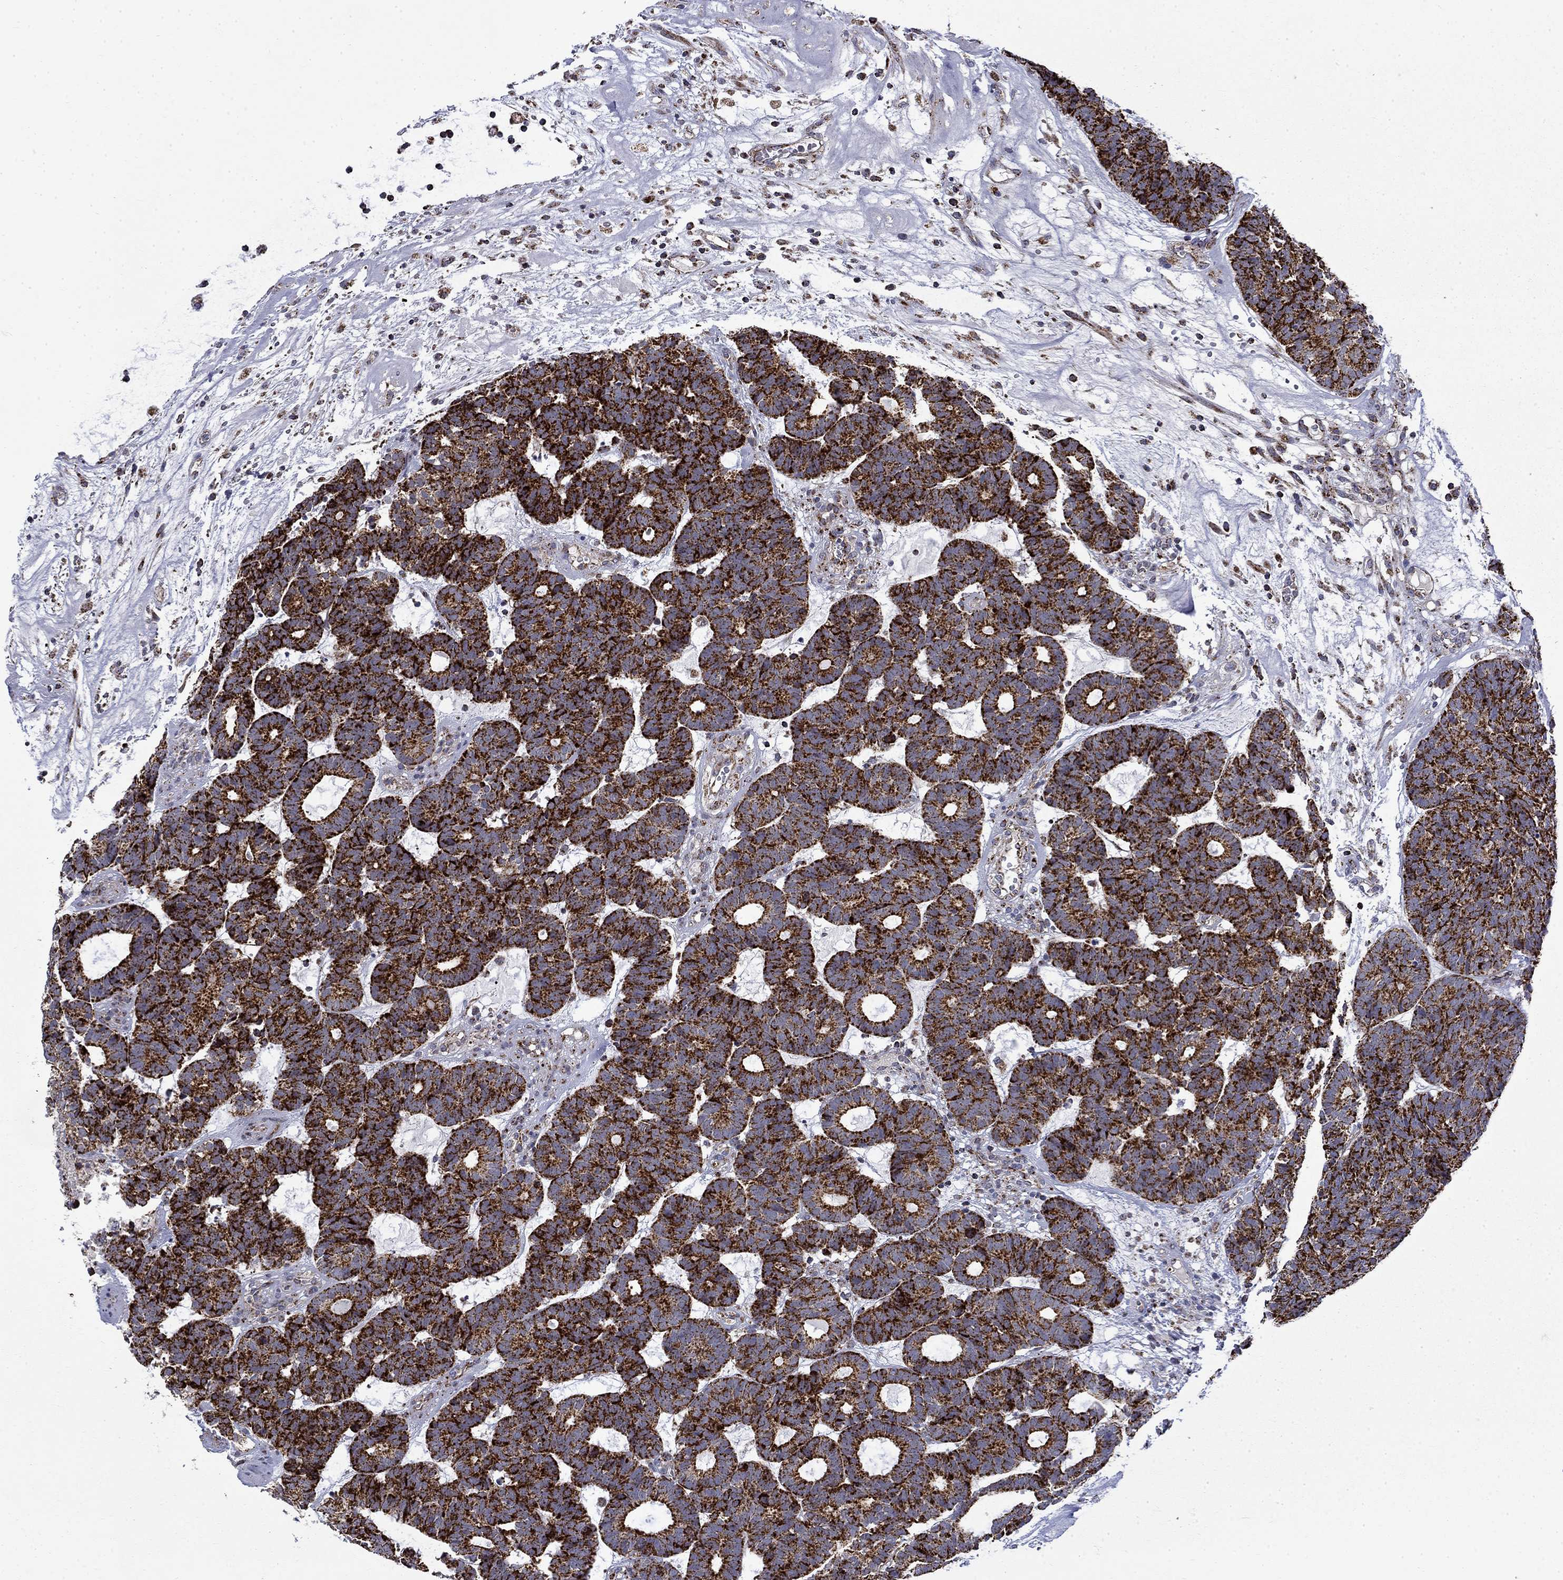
{"staining": {"intensity": "strong", "quantity": ">75%", "location": "cytoplasmic/membranous"}, "tissue": "head and neck cancer", "cell_type": "Tumor cells", "image_type": "cancer", "snomed": [{"axis": "morphology", "description": "Adenocarcinoma, NOS"}, {"axis": "topography", "description": "Head-Neck"}], "caption": "Immunohistochemical staining of human head and neck cancer (adenocarcinoma) displays strong cytoplasmic/membranous protein expression in approximately >75% of tumor cells.", "gene": "PCBP3", "patient": {"sex": "female", "age": 81}}